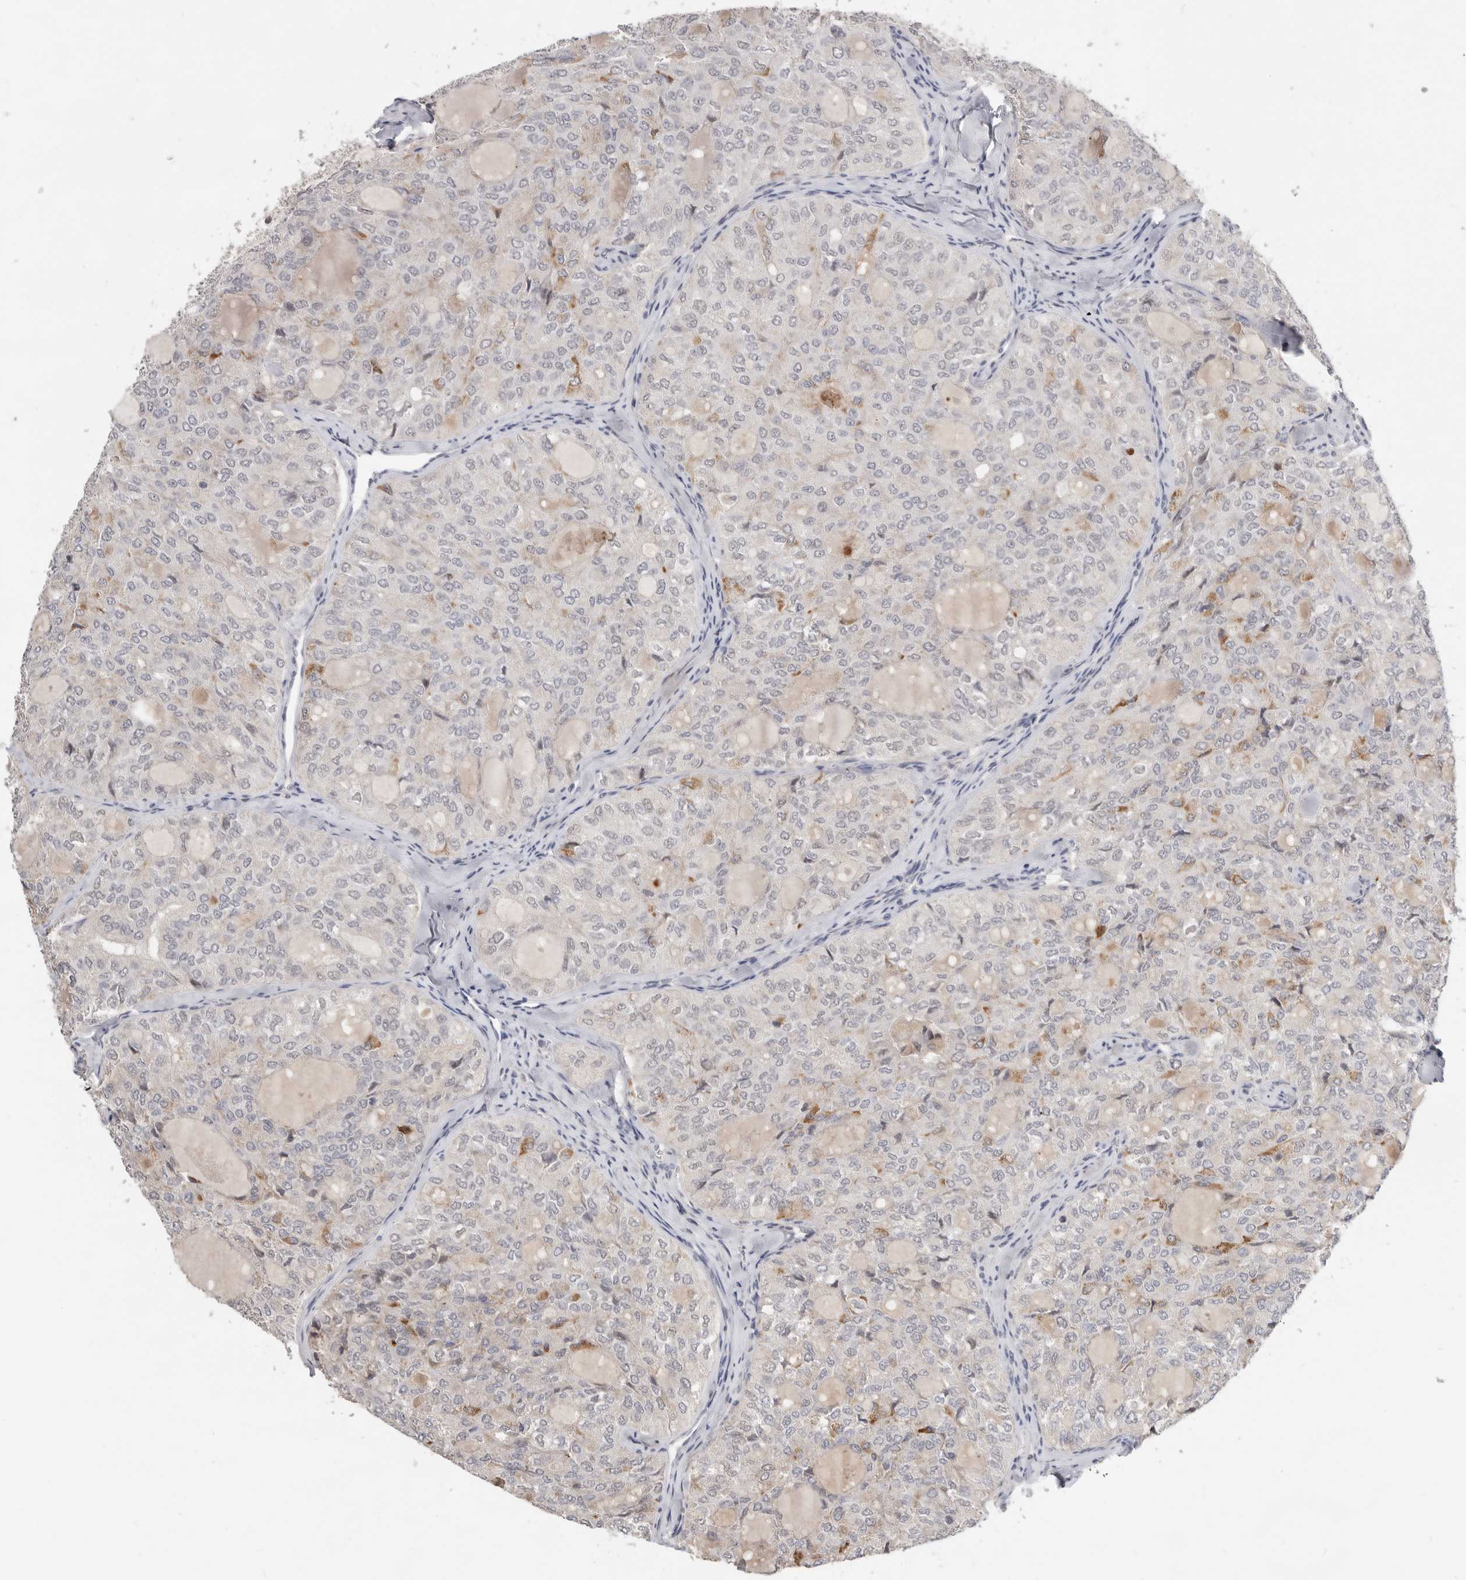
{"staining": {"intensity": "moderate", "quantity": "<25%", "location": "cytoplasmic/membranous"}, "tissue": "thyroid cancer", "cell_type": "Tumor cells", "image_type": "cancer", "snomed": [{"axis": "morphology", "description": "Follicular adenoma carcinoma, NOS"}, {"axis": "topography", "description": "Thyroid gland"}], "caption": "Immunohistochemical staining of thyroid follicular adenoma carcinoma demonstrates low levels of moderate cytoplasmic/membranous protein staining in approximately <25% of tumor cells. (Stains: DAB (3,3'-diaminobenzidine) in brown, nuclei in blue, Microscopy: brightfield microscopy at high magnification).", "gene": "BRCA2", "patient": {"sex": "male", "age": 75}}